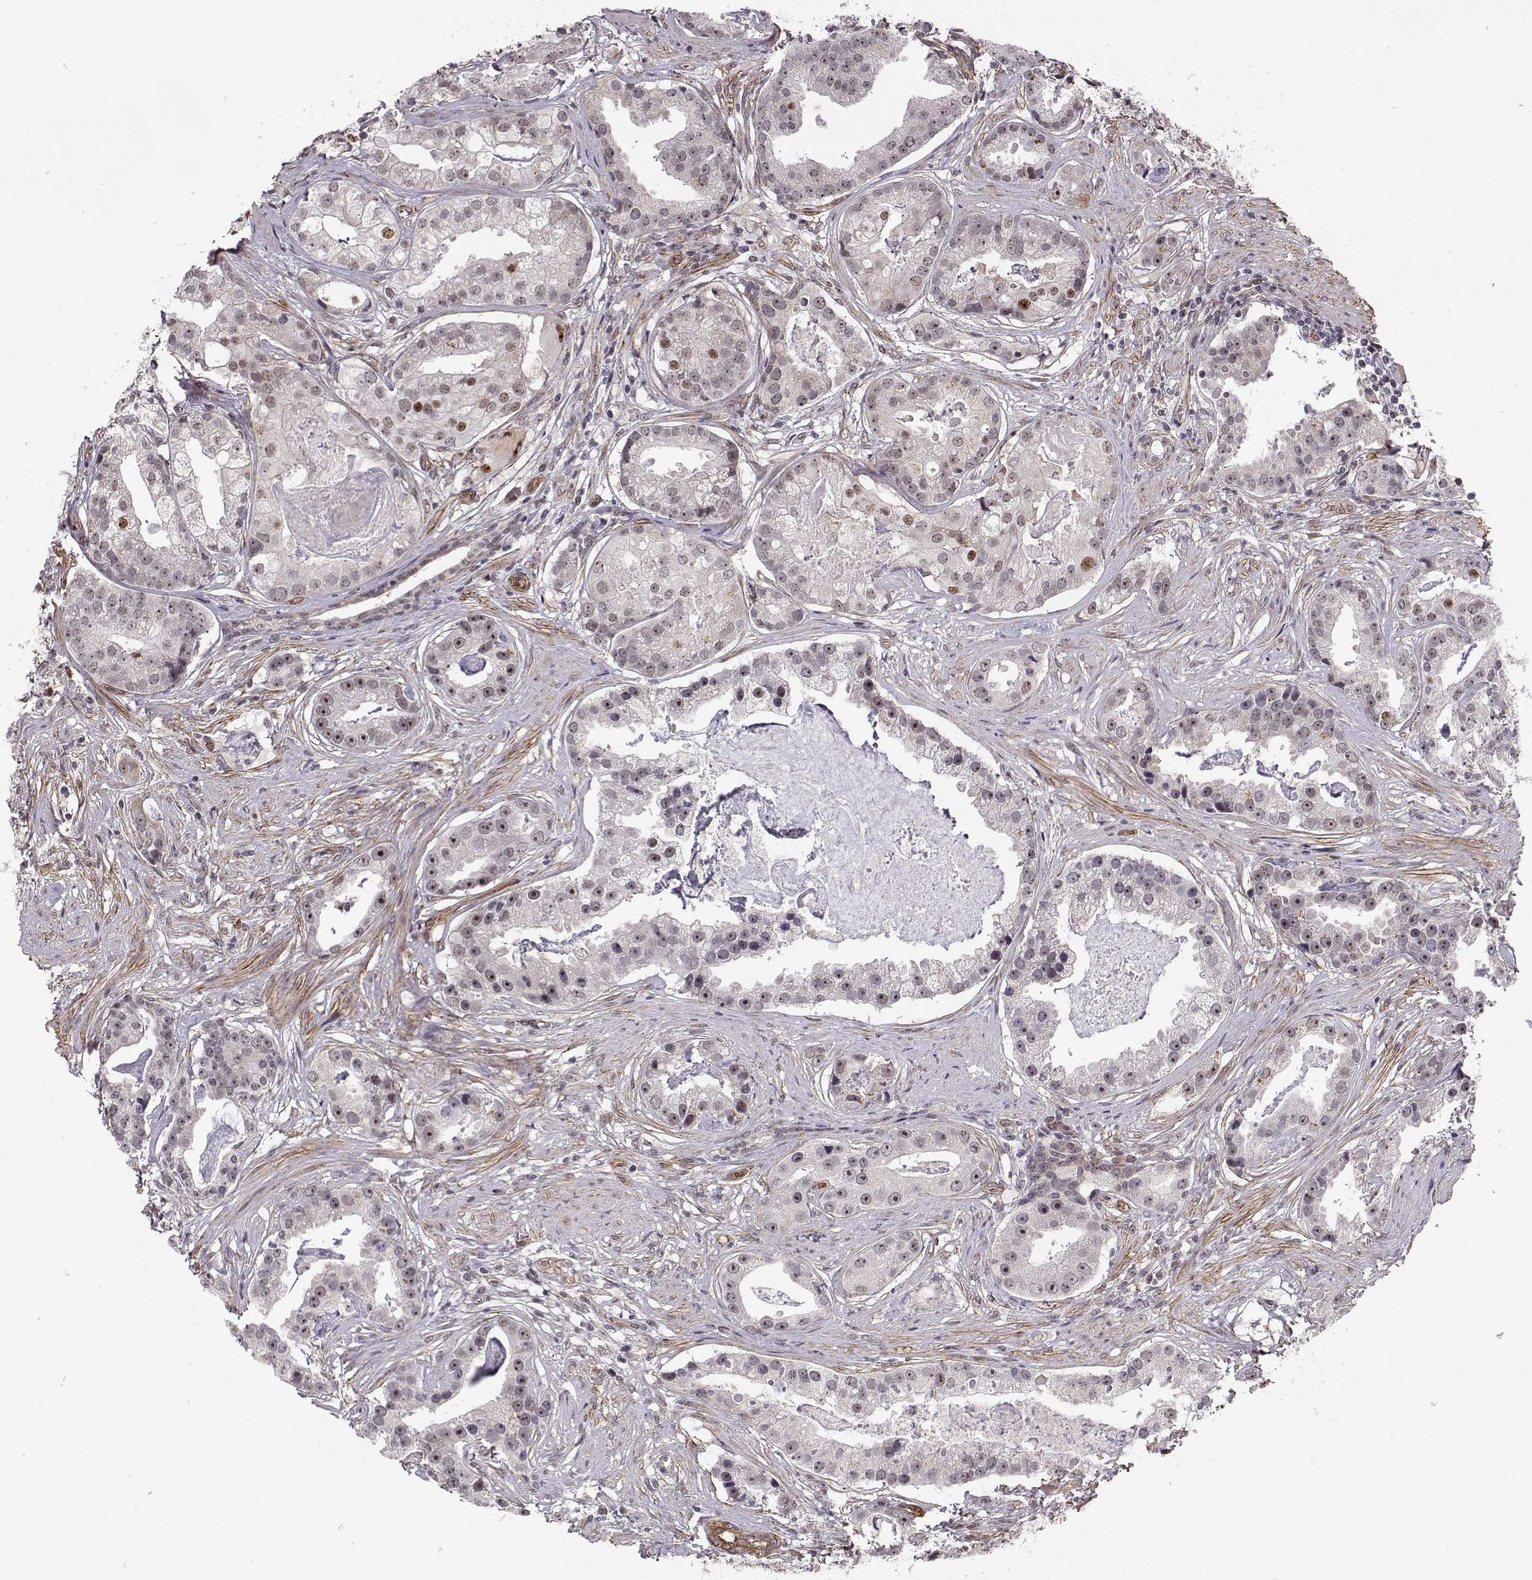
{"staining": {"intensity": "moderate", "quantity": "<25%", "location": "nuclear"}, "tissue": "prostate cancer", "cell_type": "Tumor cells", "image_type": "cancer", "snomed": [{"axis": "morphology", "description": "Adenocarcinoma, NOS"}, {"axis": "topography", "description": "Prostate and seminal vesicle, NOS"}, {"axis": "topography", "description": "Prostate"}], "caption": "Protein analysis of prostate cancer tissue reveals moderate nuclear staining in approximately <25% of tumor cells.", "gene": "CIR1", "patient": {"sex": "male", "age": 44}}